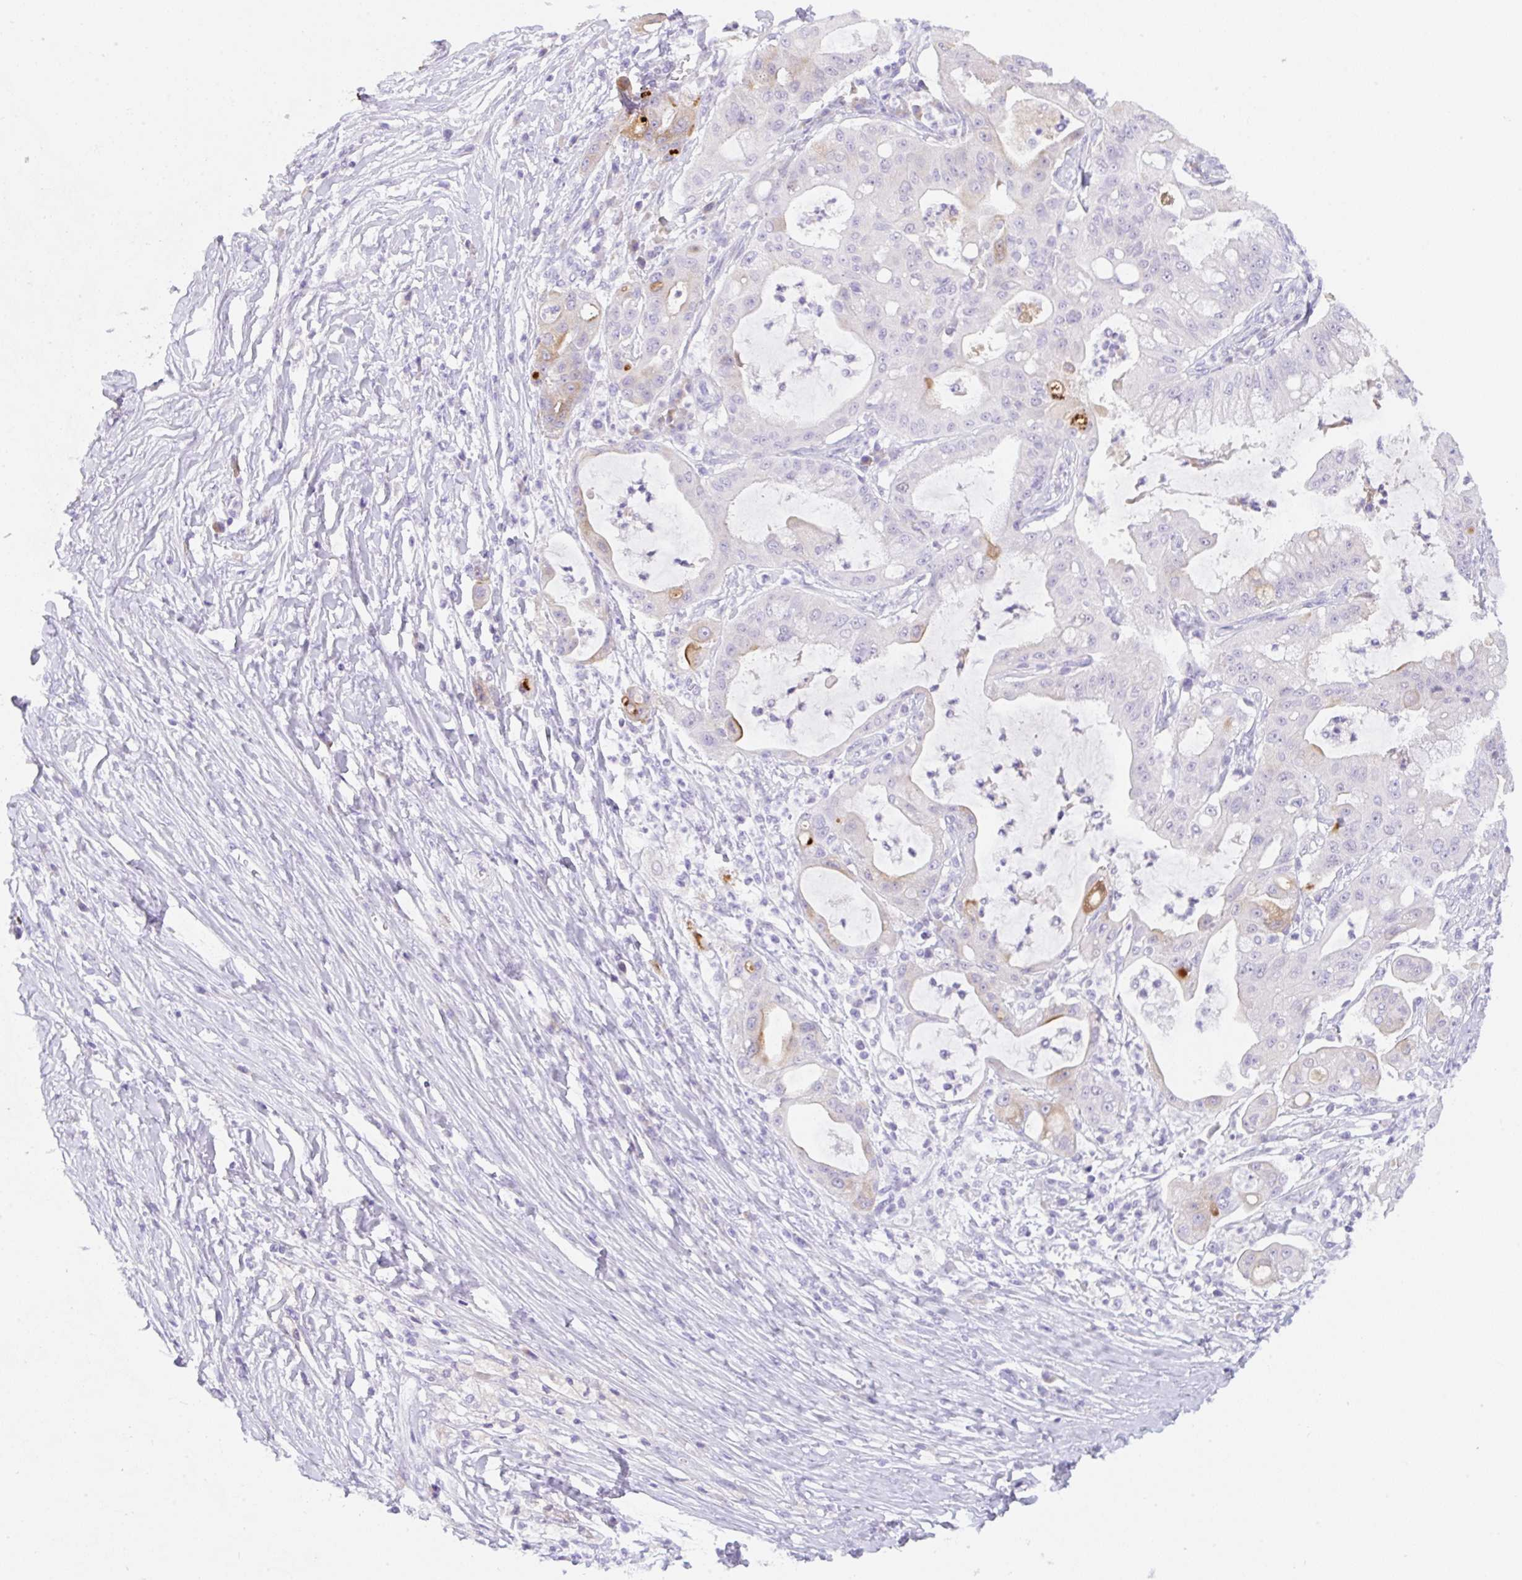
{"staining": {"intensity": "moderate", "quantity": "<25%", "location": "cytoplasmic/membranous"}, "tissue": "ovarian cancer", "cell_type": "Tumor cells", "image_type": "cancer", "snomed": [{"axis": "morphology", "description": "Cystadenocarcinoma, mucinous, NOS"}, {"axis": "topography", "description": "Ovary"}], "caption": "Ovarian cancer stained with DAB (3,3'-diaminobenzidine) immunohistochemistry shows low levels of moderate cytoplasmic/membranous expression in approximately <25% of tumor cells.", "gene": "KLK8", "patient": {"sex": "female", "age": 70}}